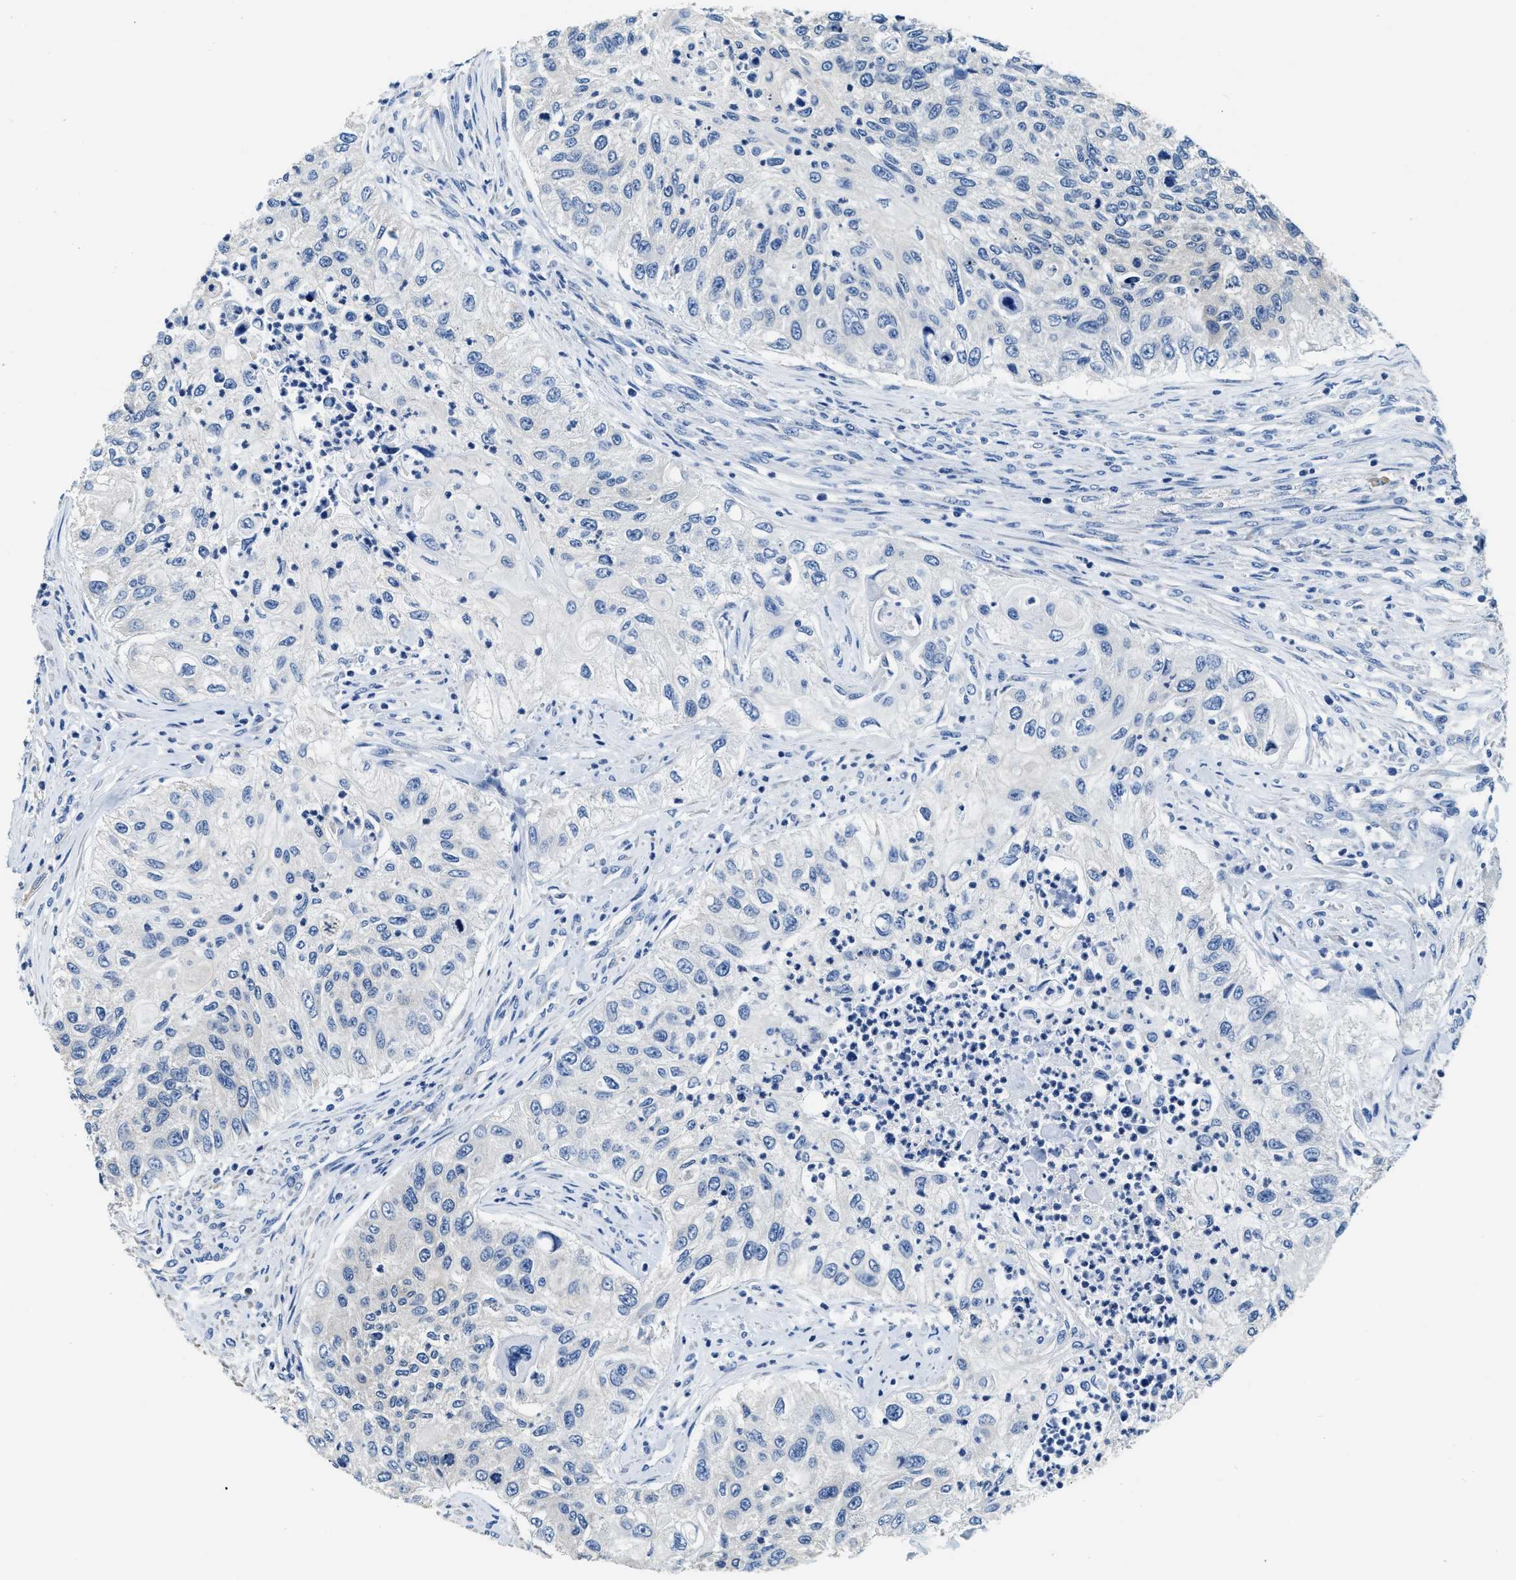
{"staining": {"intensity": "negative", "quantity": "none", "location": "none"}, "tissue": "urothelial cancer", "cell_type": "Tumor cells", "image_type": "cancer", "snomed": [{"axis": "morphology", "description": "Urothelial carcinoma, High grade"}, {"axis": "topography", "description": "Urinary bladder"}], "caption": "Tumor cells show no significant protein staining in urothelial cancer.", "gene": "ZDHHC13", "patient": {"sex": "female", "age": 60}}